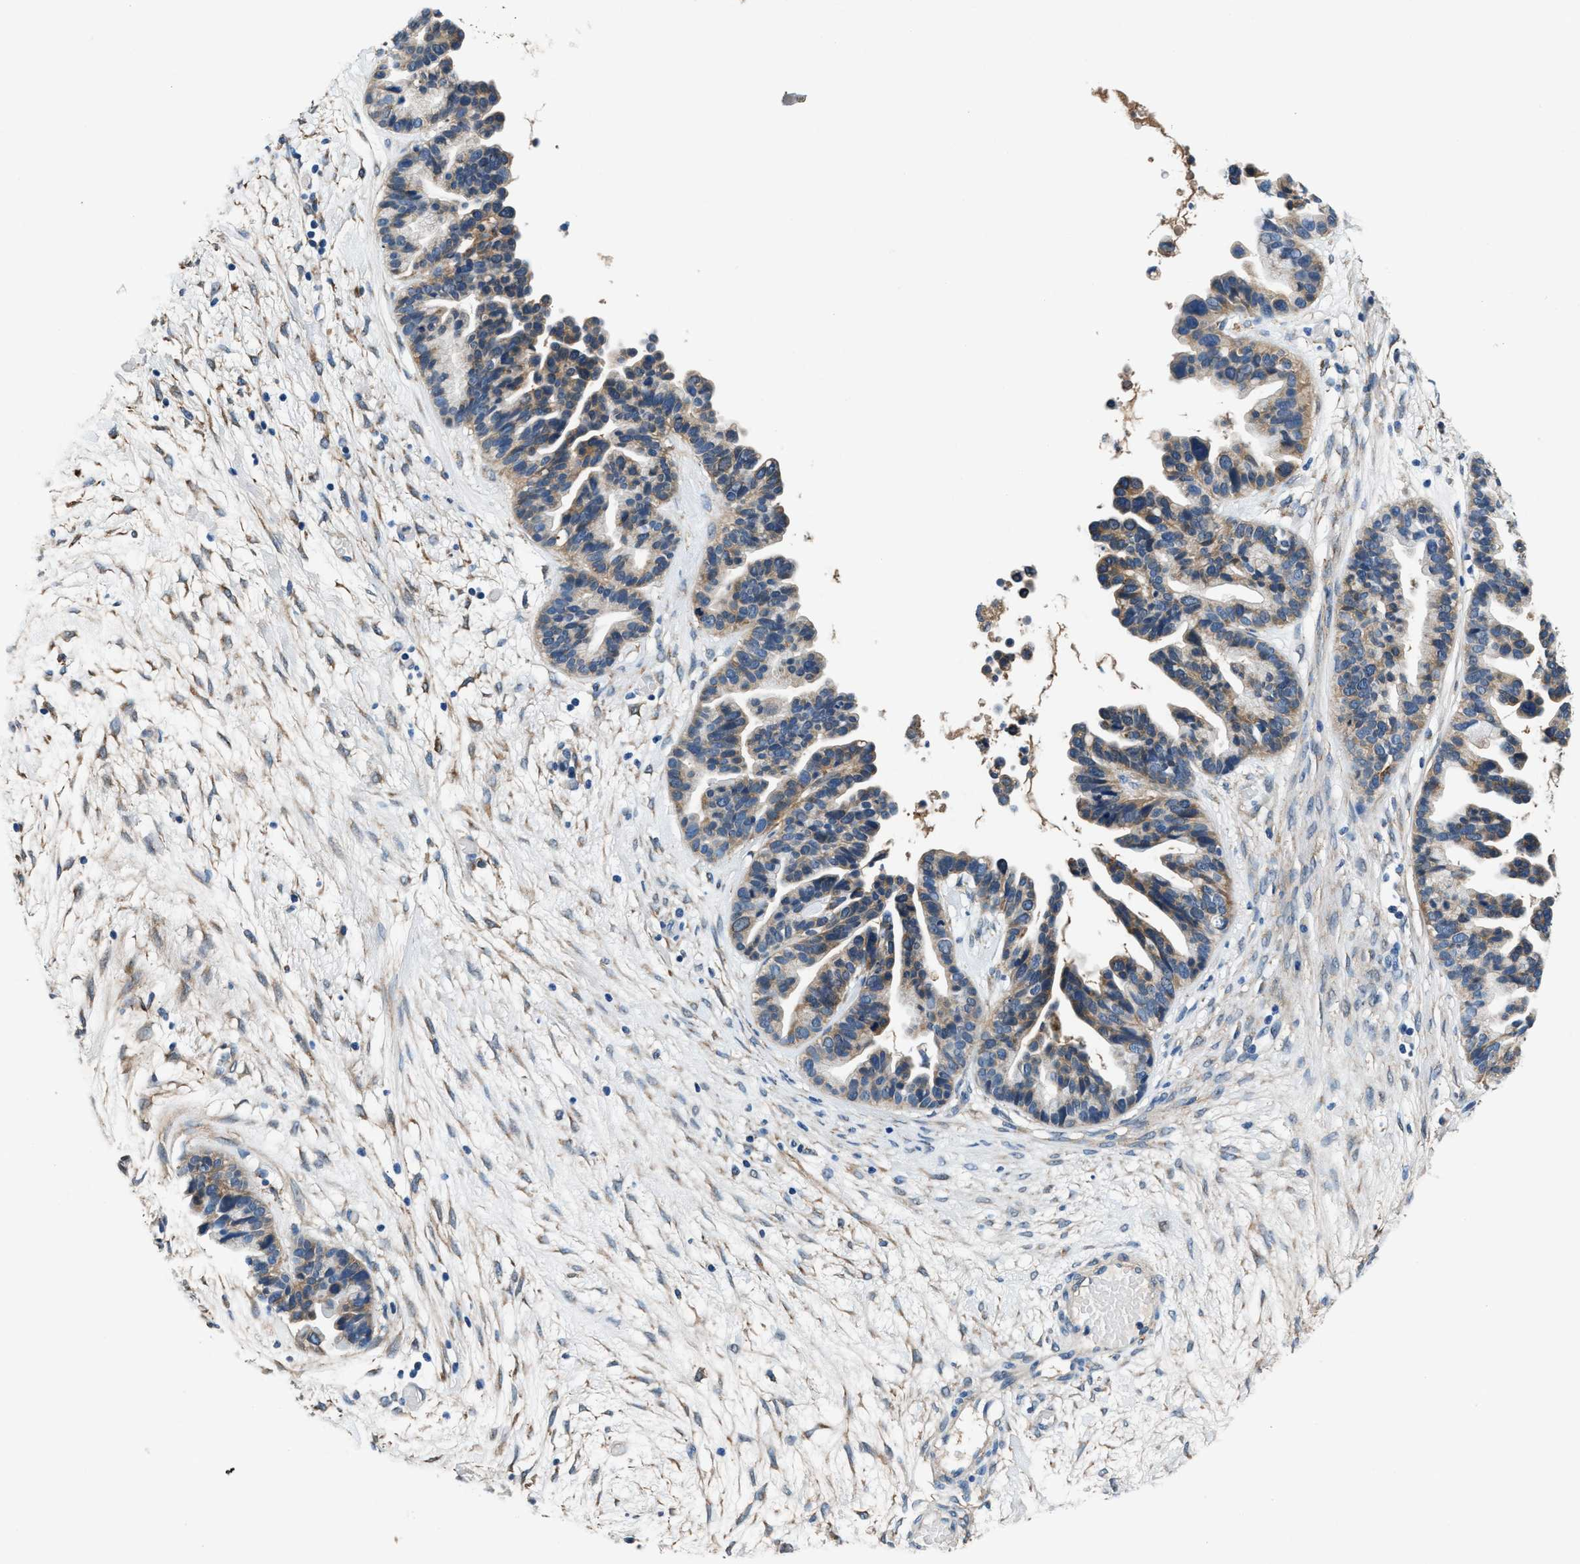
{"staining": {"intensity": "weak", "quantity": ">75%", "location": "cytoplasmic/membranous"}, "tissue": "ovarian cancer", "cell_type": "Tumor cells", "image_type": "cancer", "snomed": [{"axis": "morphology", "description": "Cystadenocarcinoma, serous, NOS"}, {"axis": "topography", "description": "Ovary"}], "caption": "This histopathology image demonstrates ovarian cancer stained with immunohistochemistry to label a protein in brown. The cytoplasmic/membranous of tumor cells show weak positivity for the protein. Nuclei are counter-stained blue.", "gene": "PRTFDC1", "patient": {"sex": "female", "age": 56}}